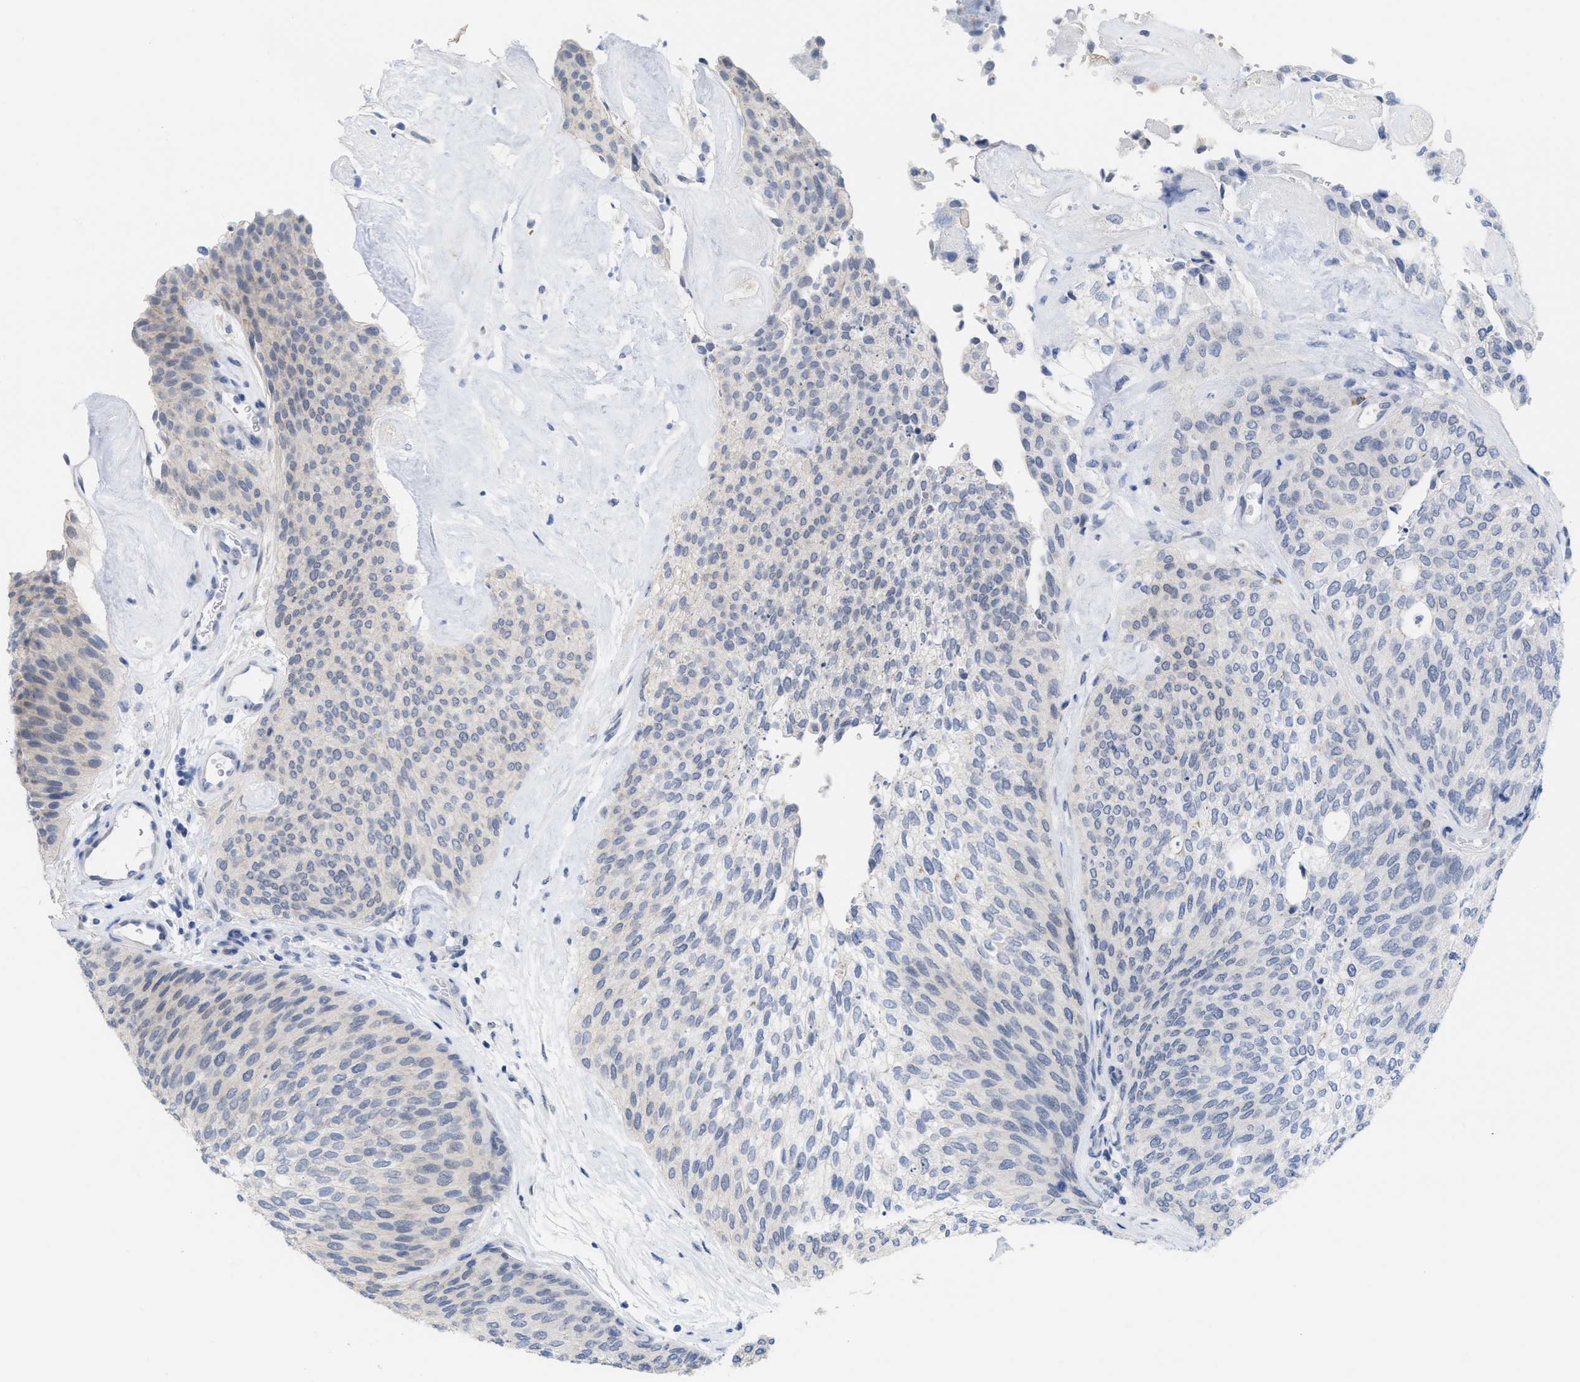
{"staining": {"intensity": "negative", "quantity": "none", "location": "none"}, "tissue": "urothelial cancer", "cell_type": "Tumor cells", "image_type": "cancer", "snomed": [{"axis": "morphology", "description": "Urothelial carcinoma, Low grade"}, {"axis": "topography", "description": "Urinary bladder"}], "caption": "Immunohistochemistry micrograph of urothelial cancer stained for a protein (brown), which demonstrates no expression in tumor cells.", "gene": "ACKR1", "patient": {"sex": "female", "age": 79}}